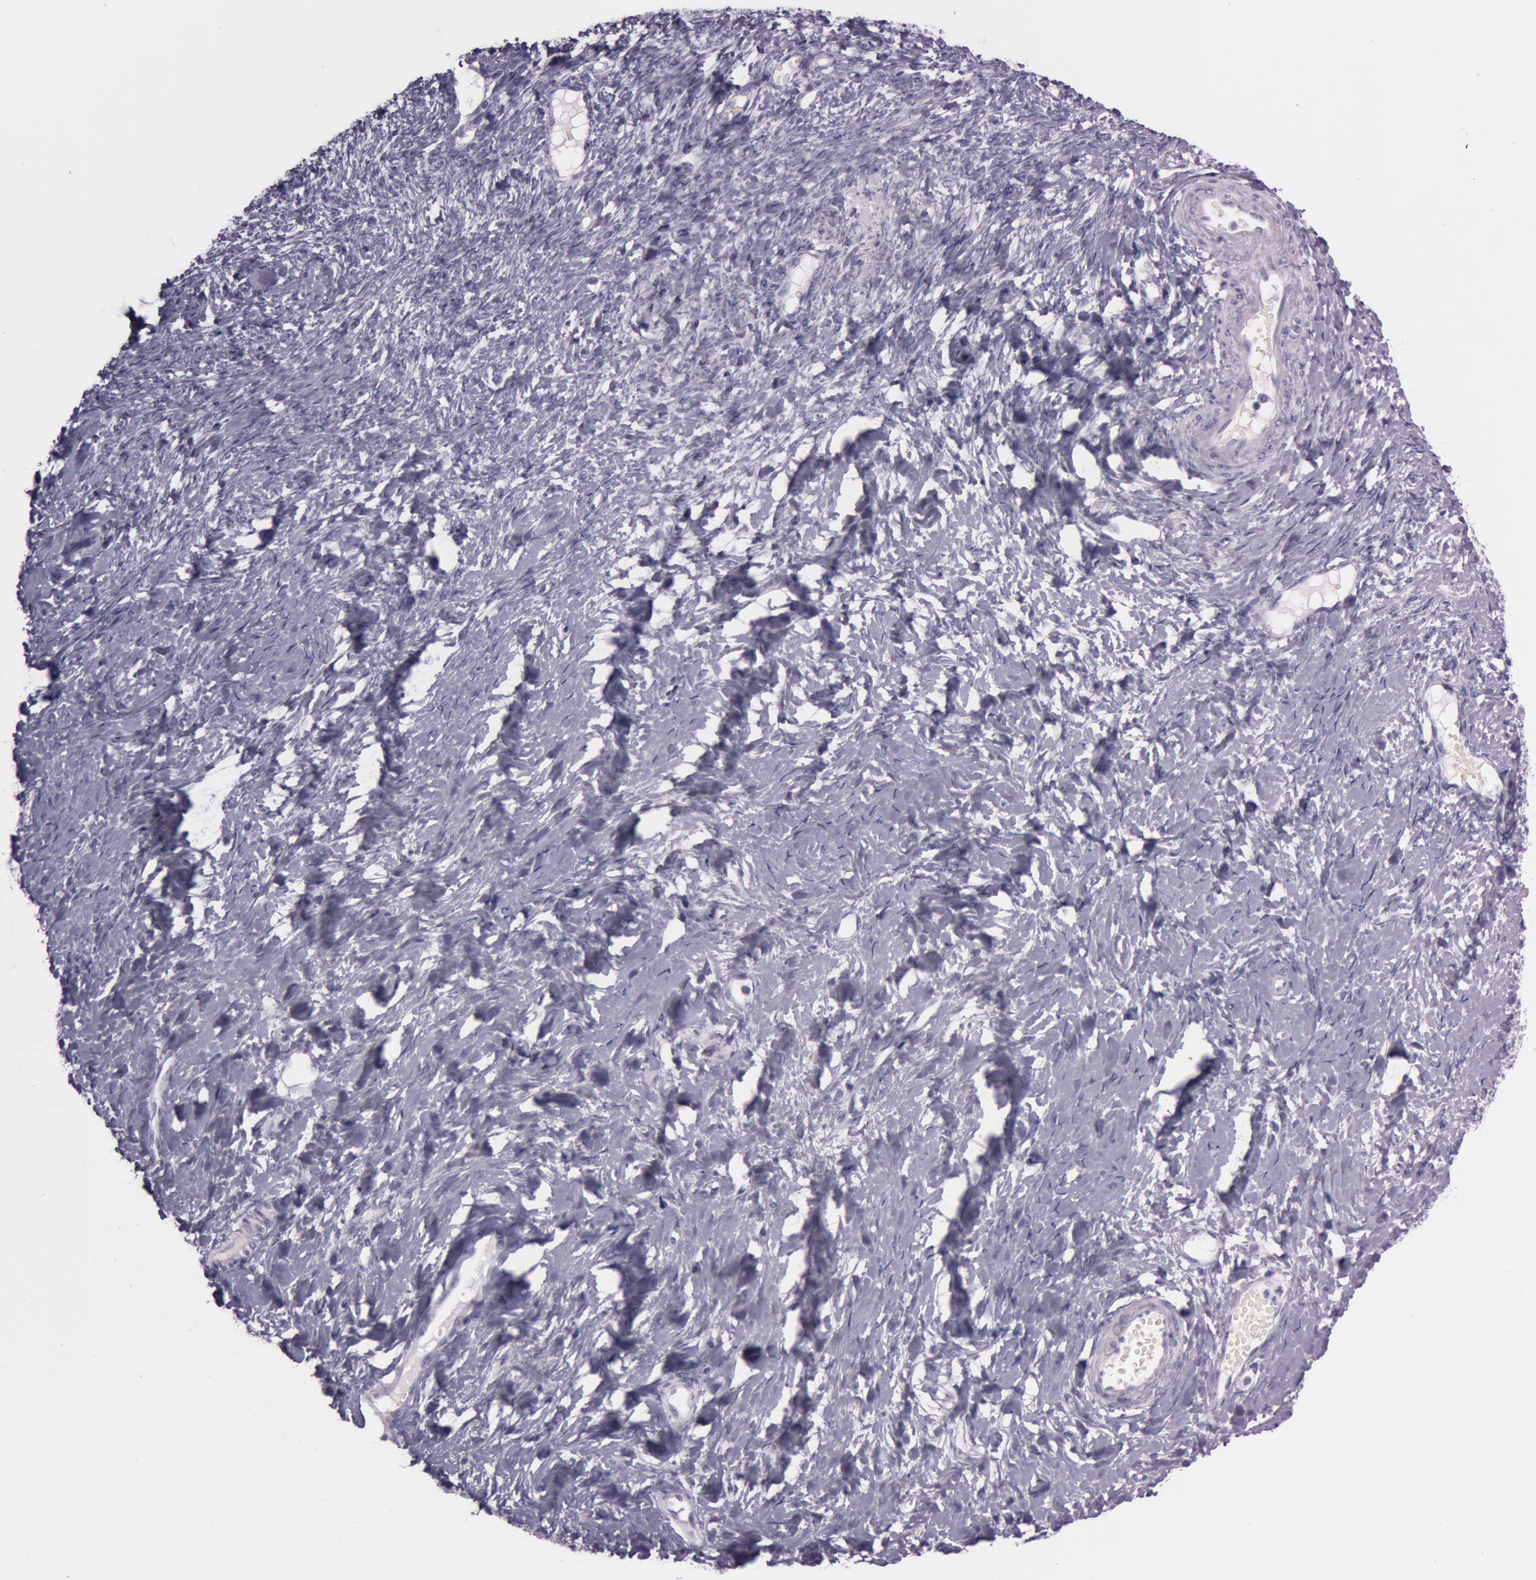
{"staining": {"intensity": "negative", "quantity": "none", "location": "none"}, "tissue": "ovarian cancer", "cell_type": "Tumor cells", "image_type": "cancer", "snomed": [{"axis": "morphology", "description": "Normal tissue, NOS"}, {"axis": "morphology", "description": "Cystadenocarcinoma, serous, NOS"}, {"axis": "topography", "description": "Ovary"}], "caption": "Tumor cells are negative for protein expression in human serous cystadenocarcinoma (ovarian).", "gene": "FOLH1", "patient": {"sex": "female", "age": 62}}